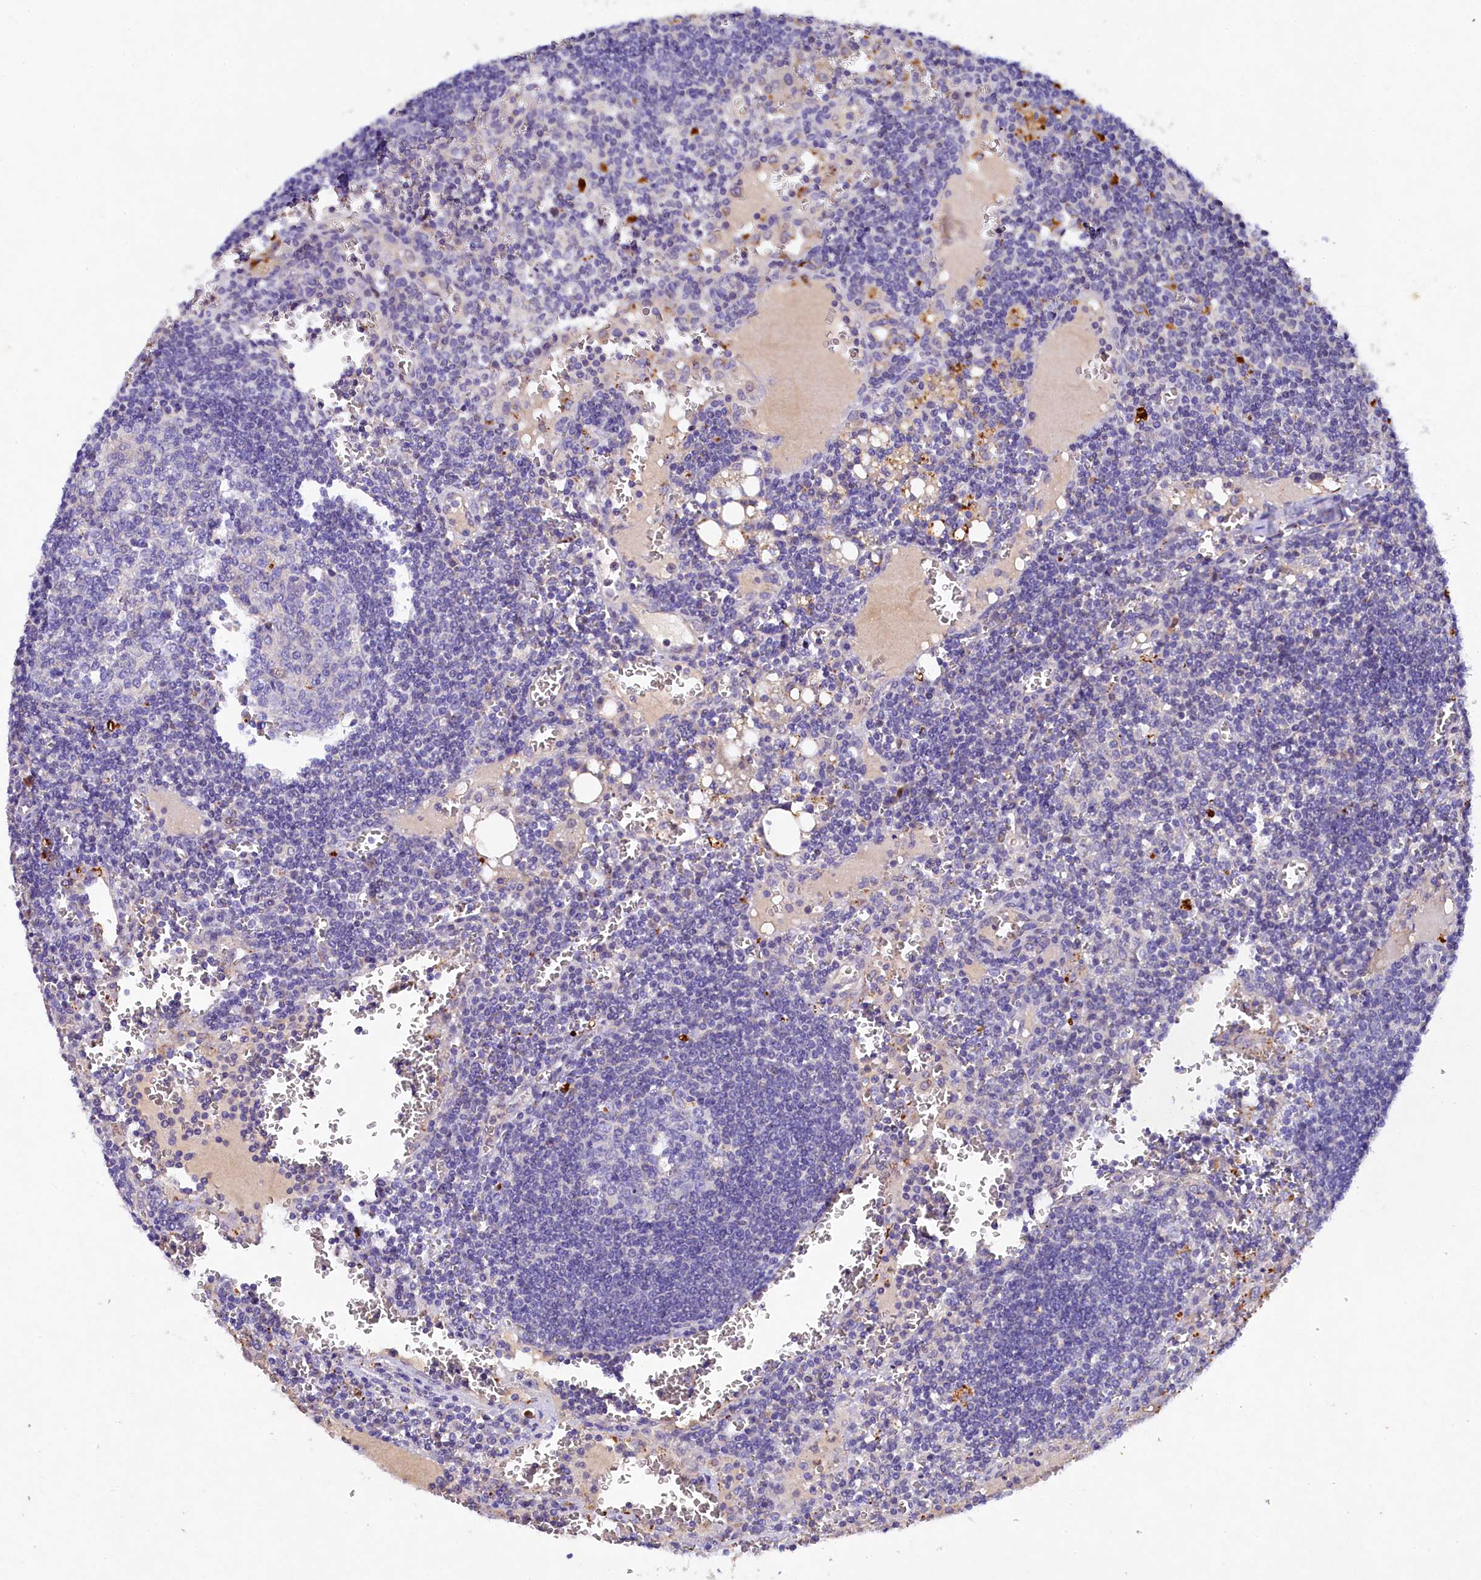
{"staining": {"intensity": "negative", "quantity": "none", "location": "none"}, "tissue": "lymph node", "cell_type": "Germinal center cells", "image_type": "normal", "snomed": [{"axis": "morphology", "description": "Normal tissue, NOS"}, {"axis": "topography", "description": "Lymph node"}], "caption": "Immunohistochemistry (IHC) micrograph of benign lymph node: human lymph node stained with DAB (3,3'-diaminobenzidine) exhibits no significant protein expression in germinal center cells.", "gene": "TGDS", "patient": {"sex": "female", "age": 73}}